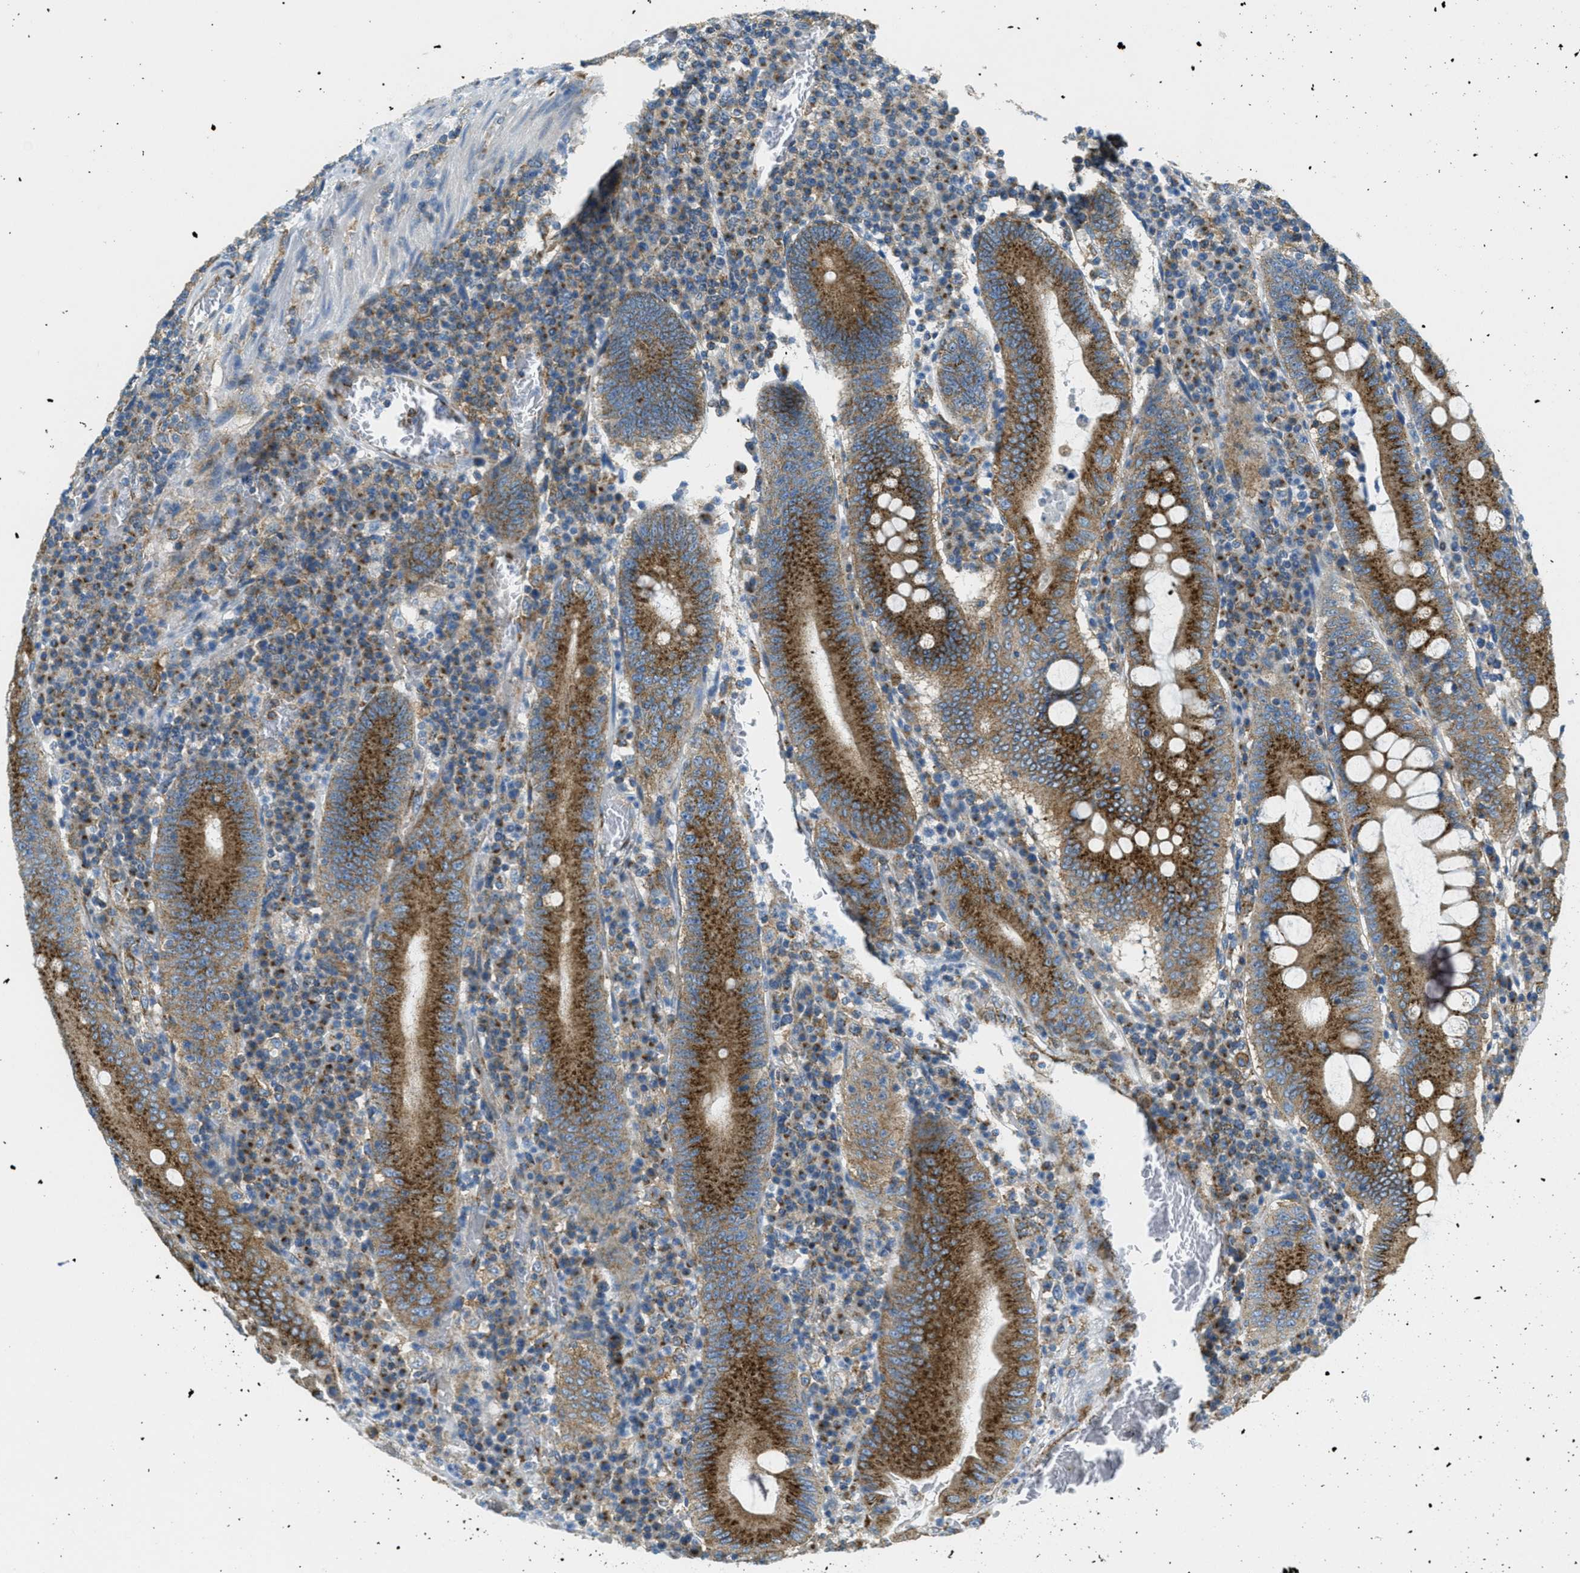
{"staining": {"intensity": "strong", "quantity": ">75%", "location": "cytoplasmic/membranous"}, "tissue": "colorectal cancer", "cell_type": "Tumor cells", "image_type": "cancer", "snomed": [{"axis": "morphology", "description": "Normal tissue, NOS"}, {"axis": "morphology", "description": "Adenocarcinoma, NOS"}, {"axis": "topography", "description": "Colon"}], "caption": "Colorectal cancer (adenocarcinoma) stained with DAB IHC reveals high levels of strong cytoplasmic/membranous staining in about >75% of tumor cells.", "gene": "AP2B1", "patient": {"sex": "female", "age": 75}}